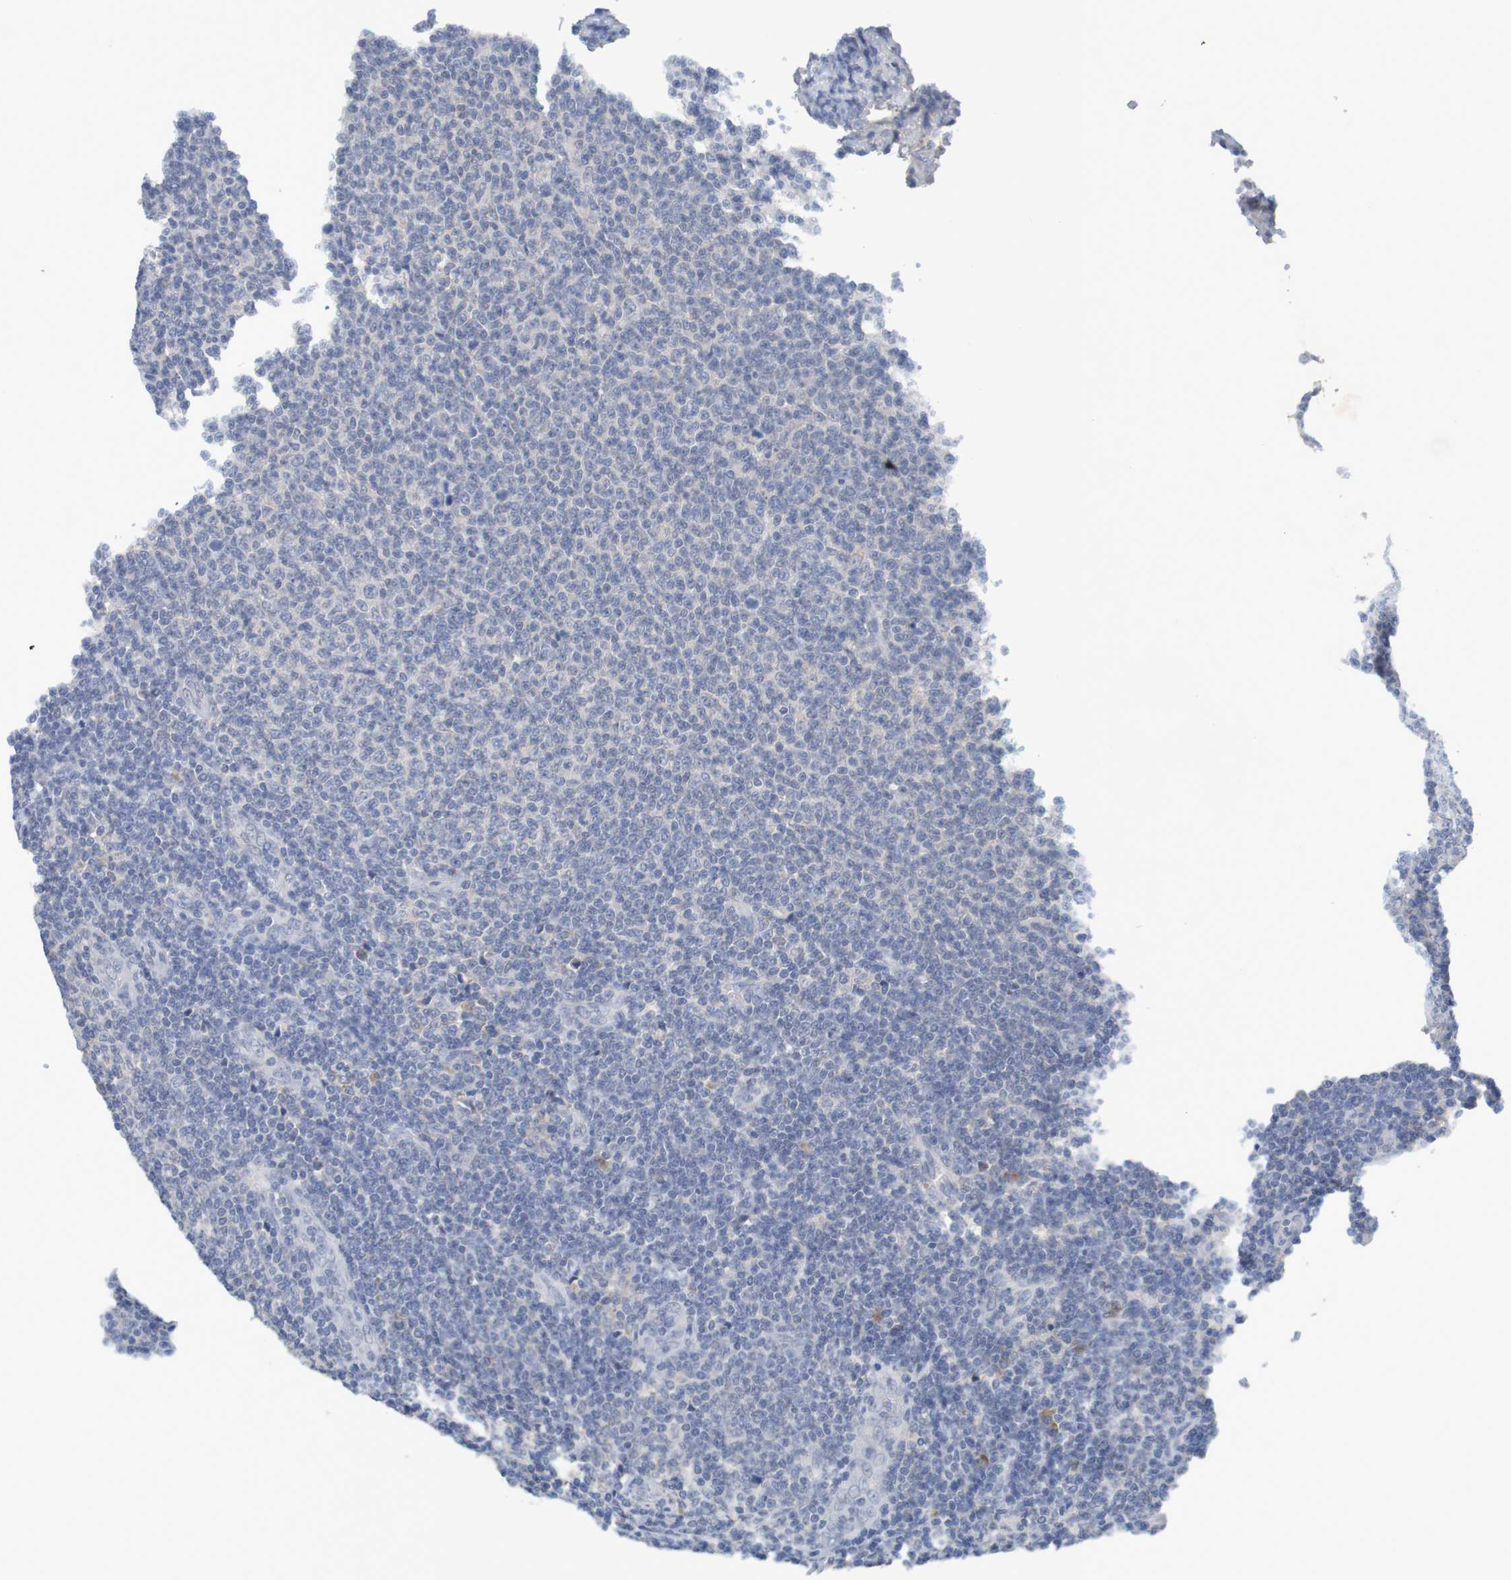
{"staining": {"intensity": "weak", "quantity": "<25%", "location": "cytoplasmic/membranous"}, "tissue": "lymphoma", "cell_type": "Tumor cells", "image_type": "cancer", "snomed": [{"axis": "morphology", "description": "Malignant lymphoma, non-Hodgkin's type, Low grade"}, {"axis": "topography", "description": "Lymph node"}], "caption": "Human low-grade malignant lymphoma, non-Hodgkin's type stained for a protein using immunohistochemistry (IHC) shows no staining in tumor cells.", "gene": "LTA", "patient": {"sex": "male", "age": 66}}